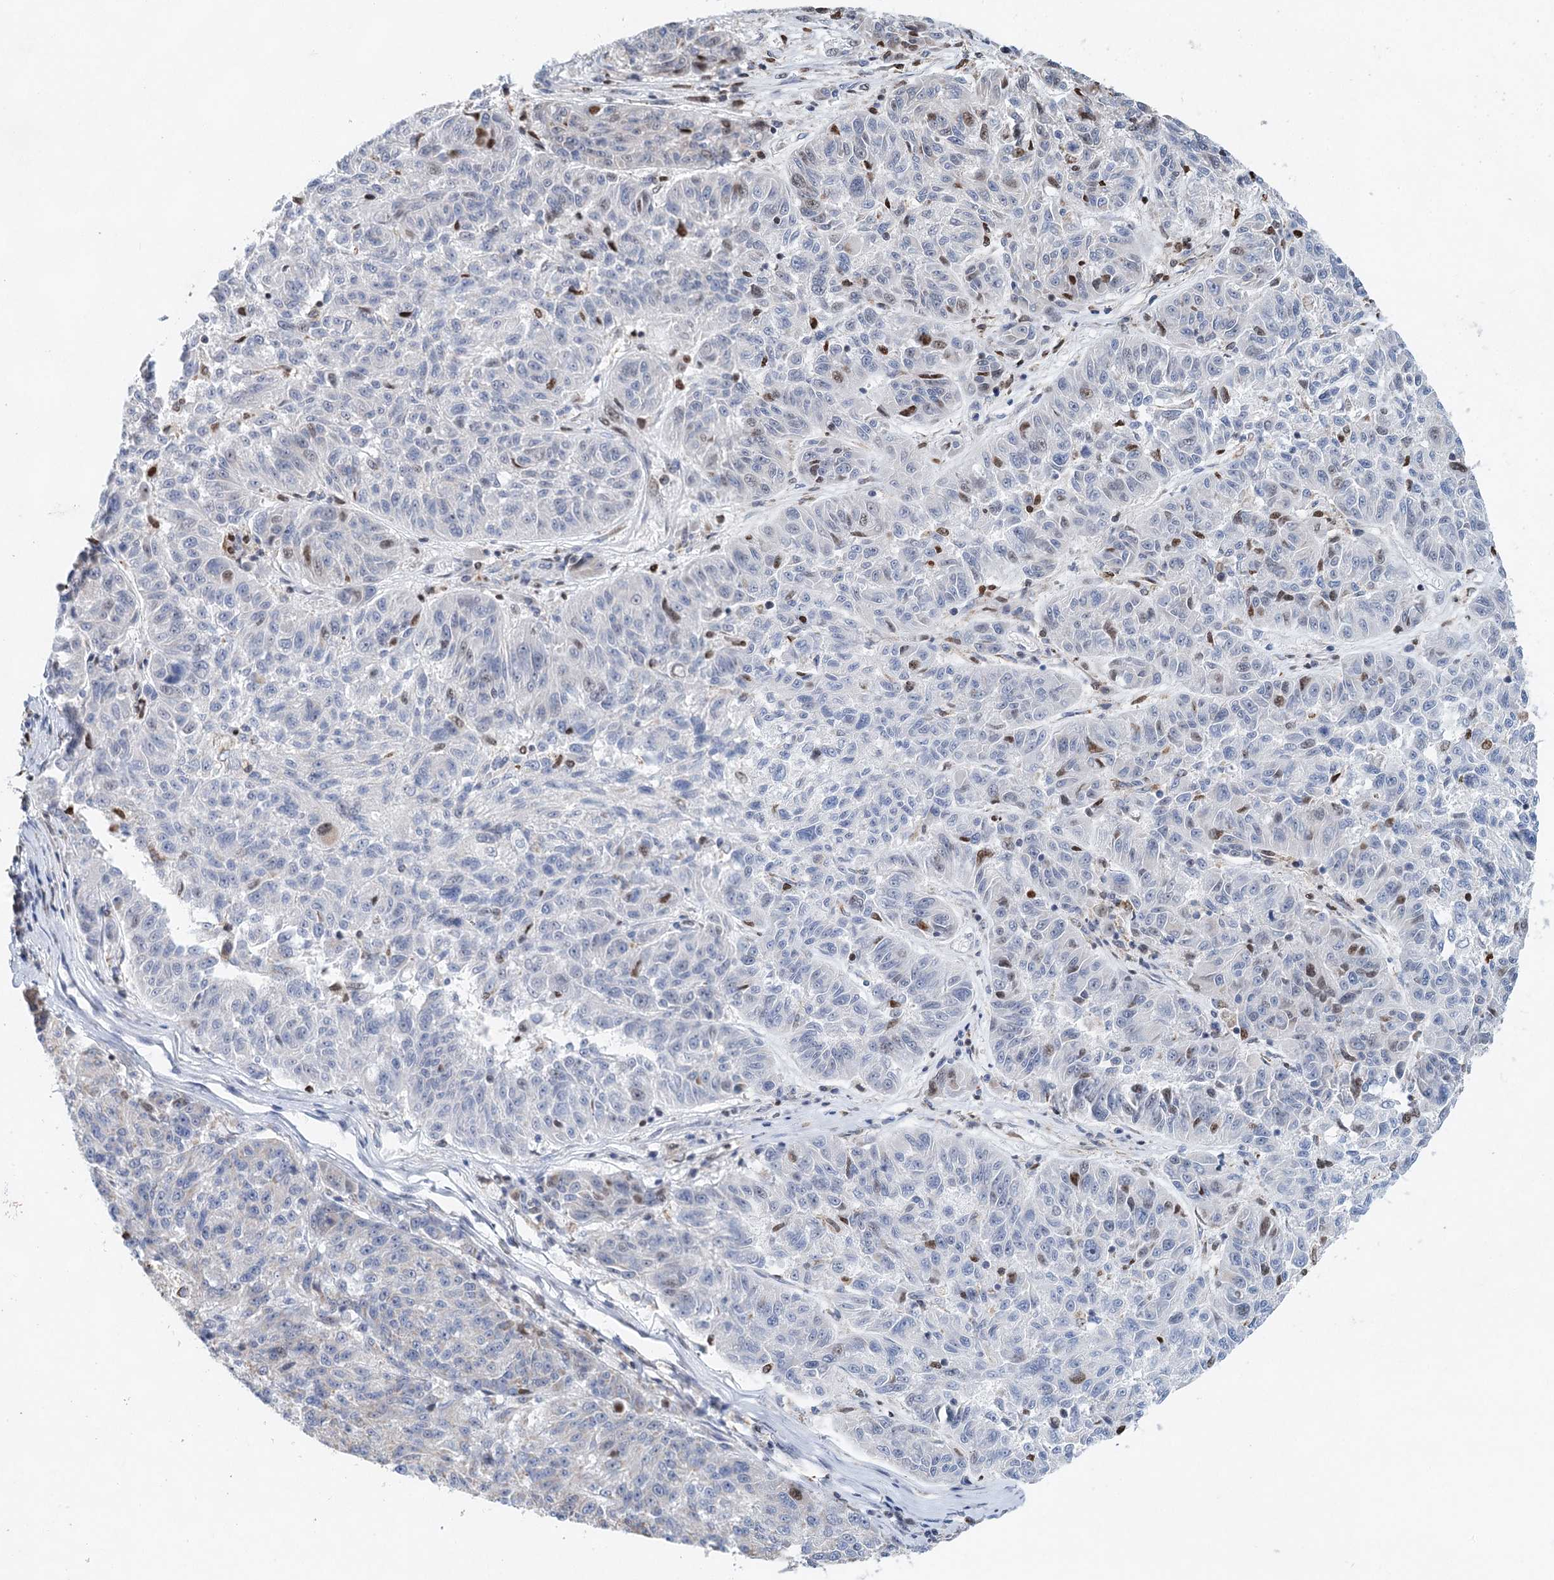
{"staining": {"intensity": "moderate", "quantity": "<25%", "location": "nuclear"}, "tissue": "melanoma", "cell_type": "Tumor cells", "image_type": "cancer", "snomed": [{"axis": "morphology", "description": "Malignant melanoma, NOS"}, {"axis": "topography", "description": "Skin"}], "caption": "Malignant melanoma stained with a brown dye shows moderate nuclear positive expression in about <25% of tumor cells.", "gene": "XPO6", "patient": {"sex": "male", "age": 53}}